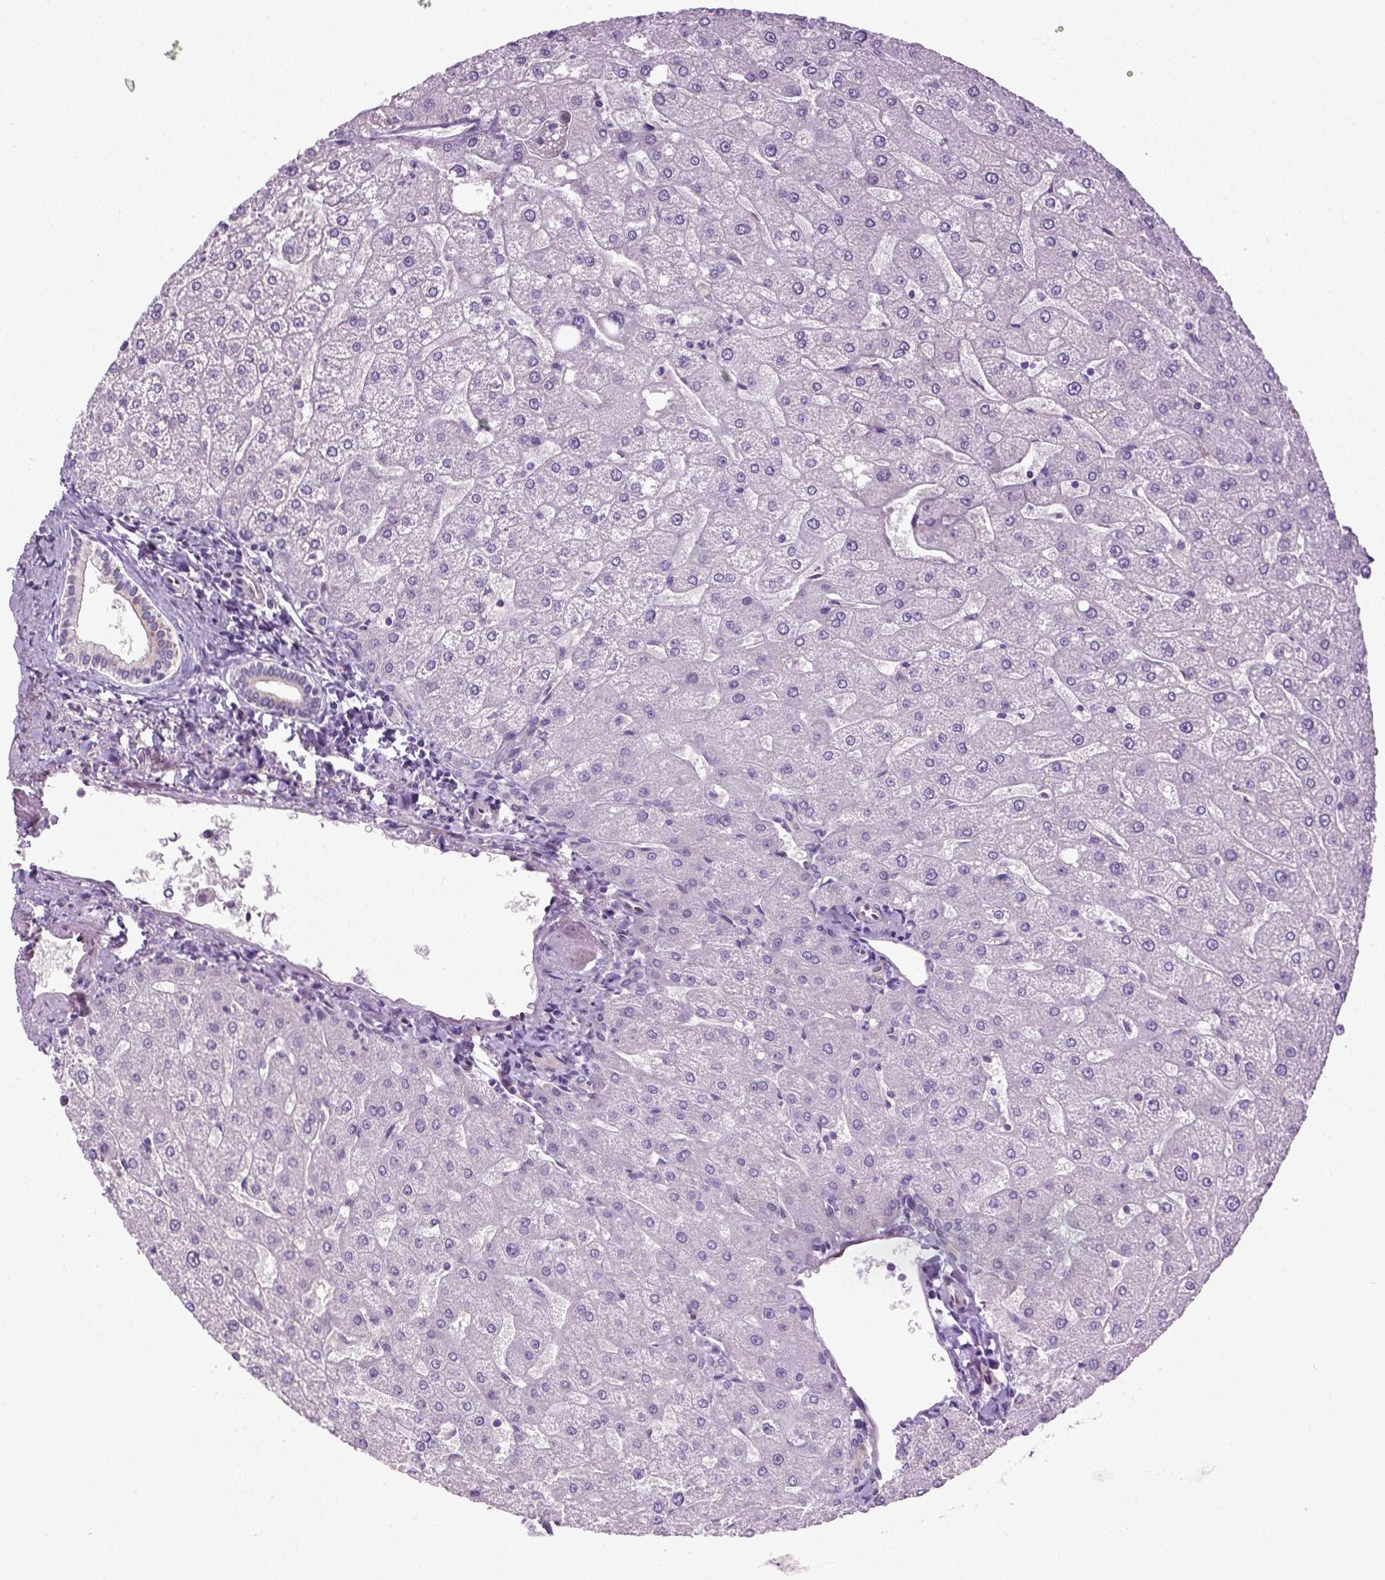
{"staining": {"intensity": "weak", "quantity": "<25%", "location": "cytoplasmic/membranous"}, "tissue": "liver", "cell_type": "Cholangiocytes", "image_type": "normal", "snomed": [{"axis": "morphology", "description": "Normal tissue, NOS"}, {"axis": "topography", "description": "Liver"}], "caption": "DAB immunohistochemical staining of benign liver demonstrates no significant staining in cholangiocytes. Brightfield microscopy of immunohistochemistry (IHC) stained with DAB (3,3'-diaminobenzidine) (brown) and hematoxylin (blue), captured at high magnification.", "gene": "PTGER3", "patient": {"sex": "male", "age": 67}}